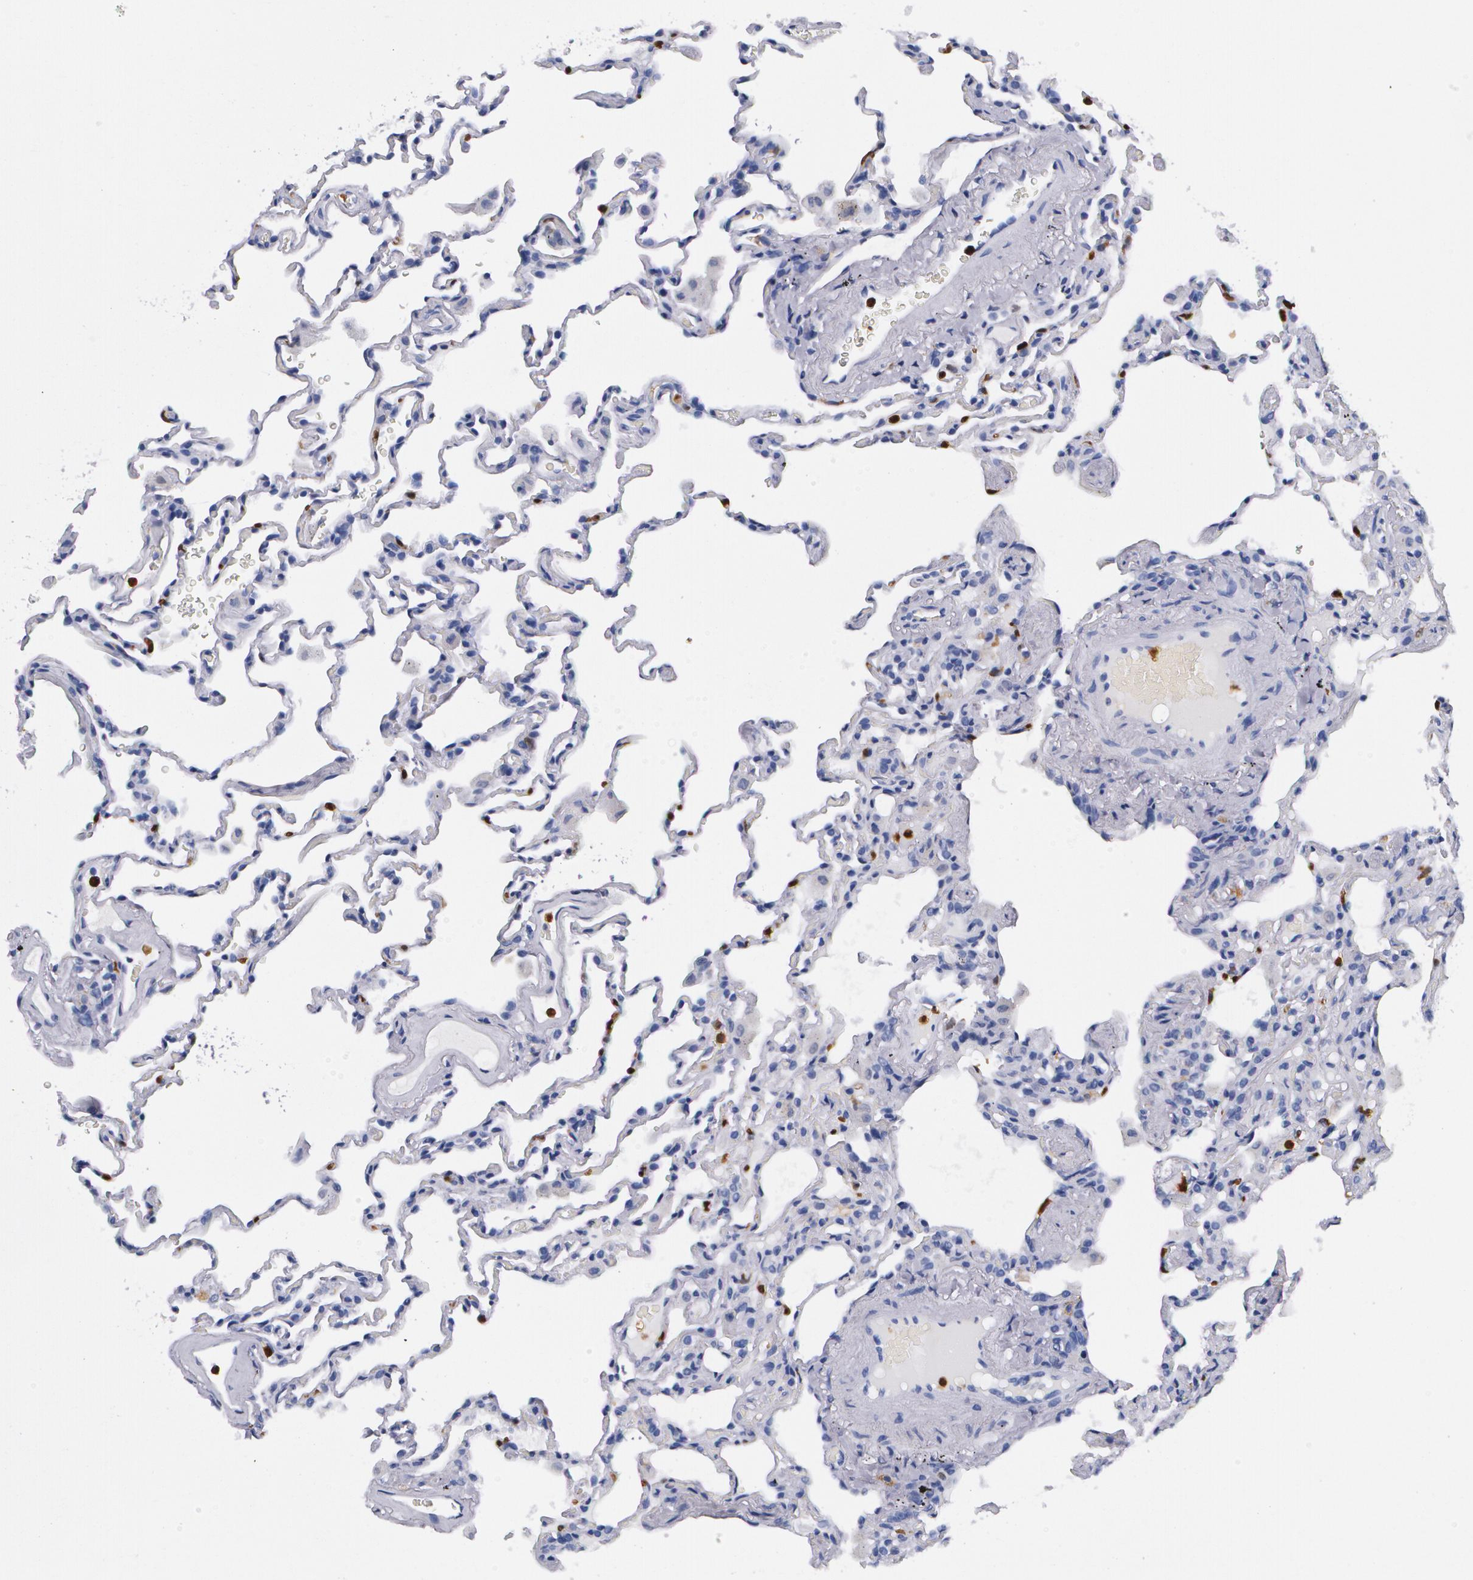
{"staining": {"intensity": "negative", "quantity": "none", "location": "none"}, "tissue": "lung", "cell_type": "Alveolar cells", "image_type": "normal", "snomed": [{"axis": "morphology", "description": "Normal tissue, NOS"}, {"axis": "topography", "description": "Lung"}], "caption": "This is an immunohistochemistry image of benign human lung. There is no expression in alveolar cells.", "gene": "S100A8", "patient": {"sex": "male", "age": 59}}